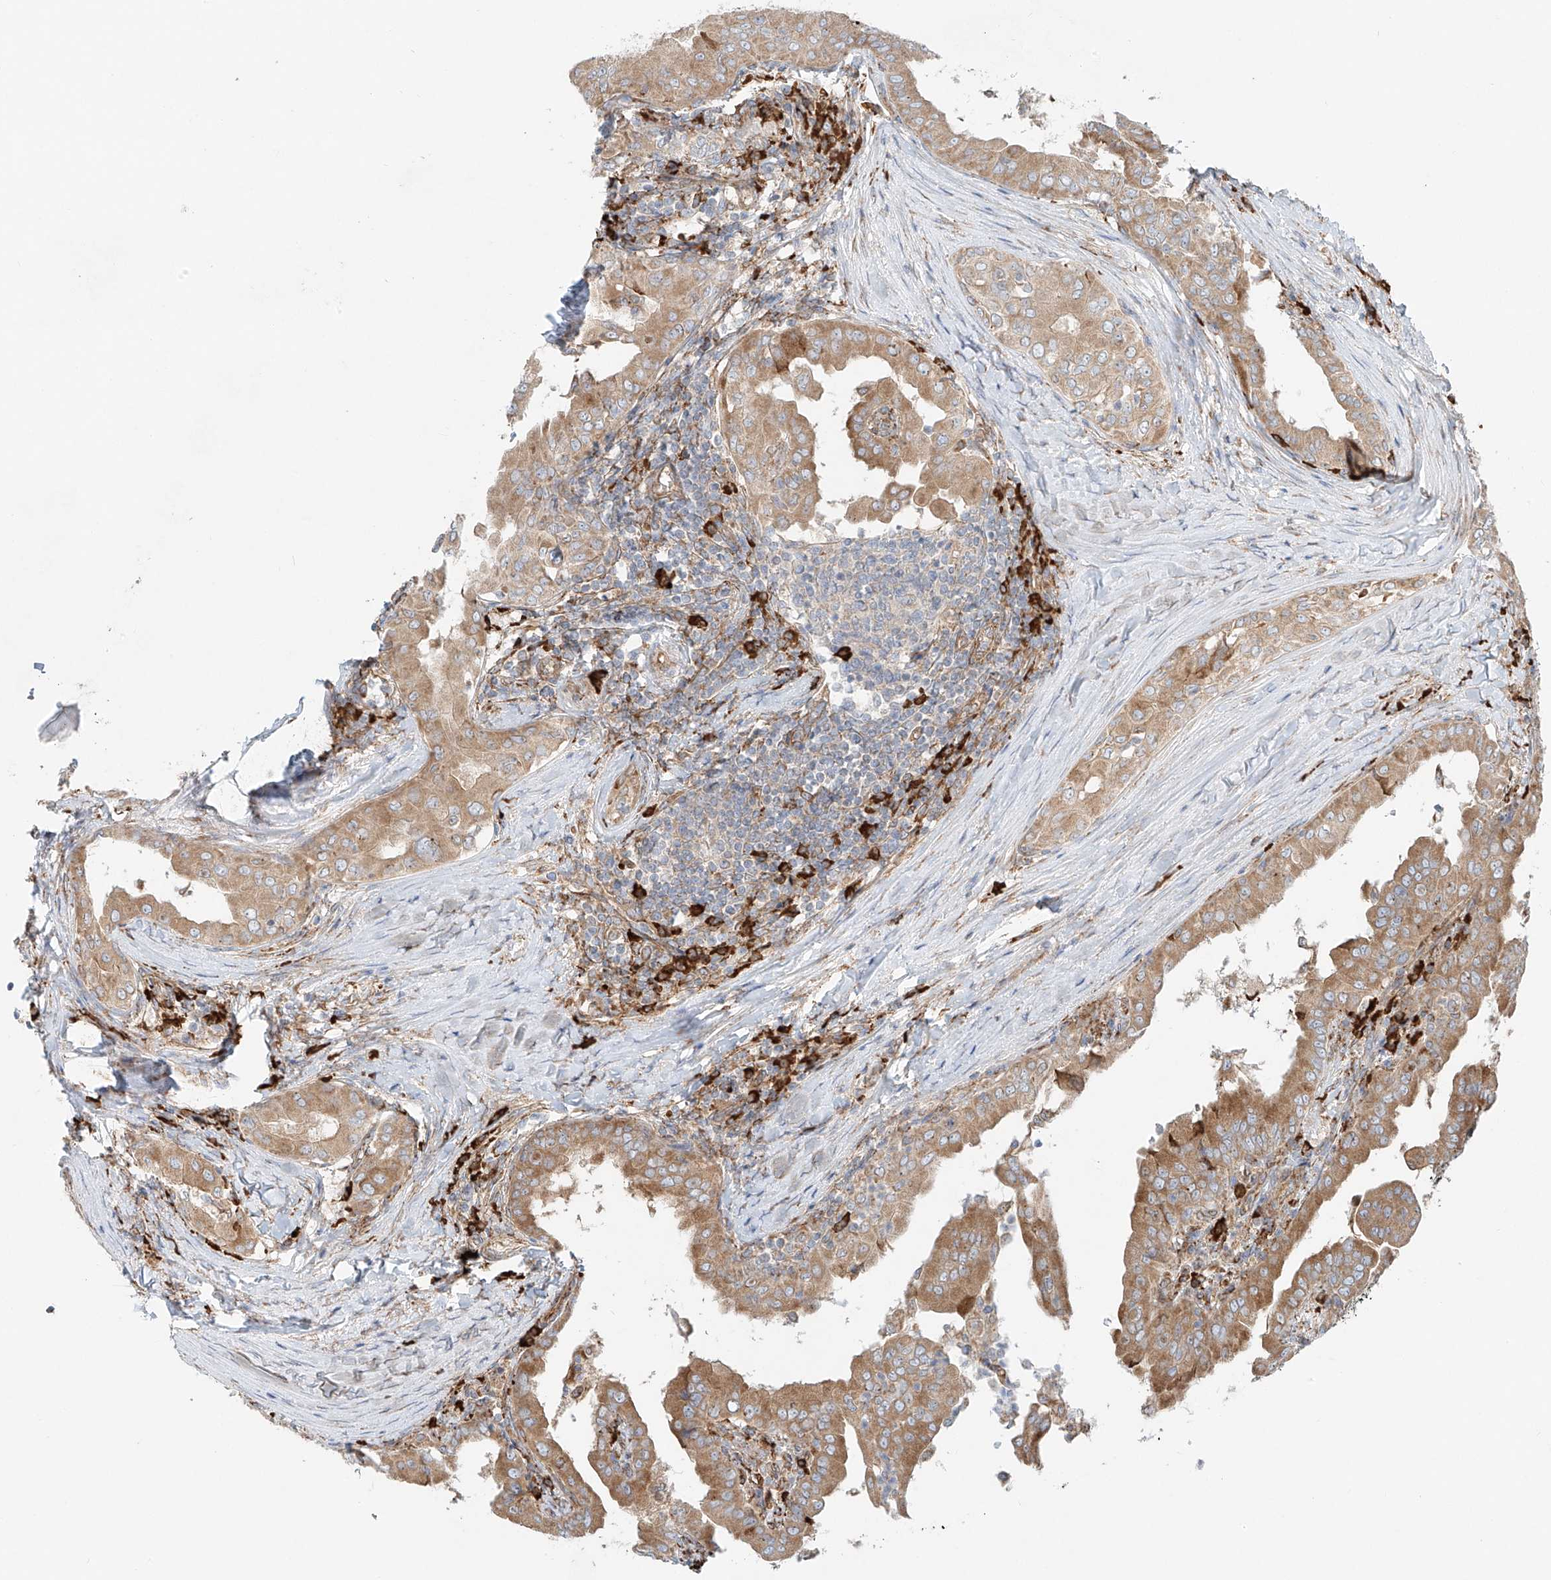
{"staining": {"intensity": "moderate", "quantity": ">75%", "location": "cytoplasmic/membranous"}, "tissue": "thyroid cancer", "cell_type": "Tumor cells", "image_type": "cancer", "snomed": [{"axis": "morphology", "description": "Papillary adenocarcinoma, NOS"}, {"axis": "topography", "description": "Thyroid gland"}], "caption": "A brown stain shows moderate cytoplasmic/membranous positivity of a protein in thyroid cancer (papillary adenocarcinoma) tumor cells.", "gene": "EIPR1", "patient": {"sex": "male", "age": 33}}